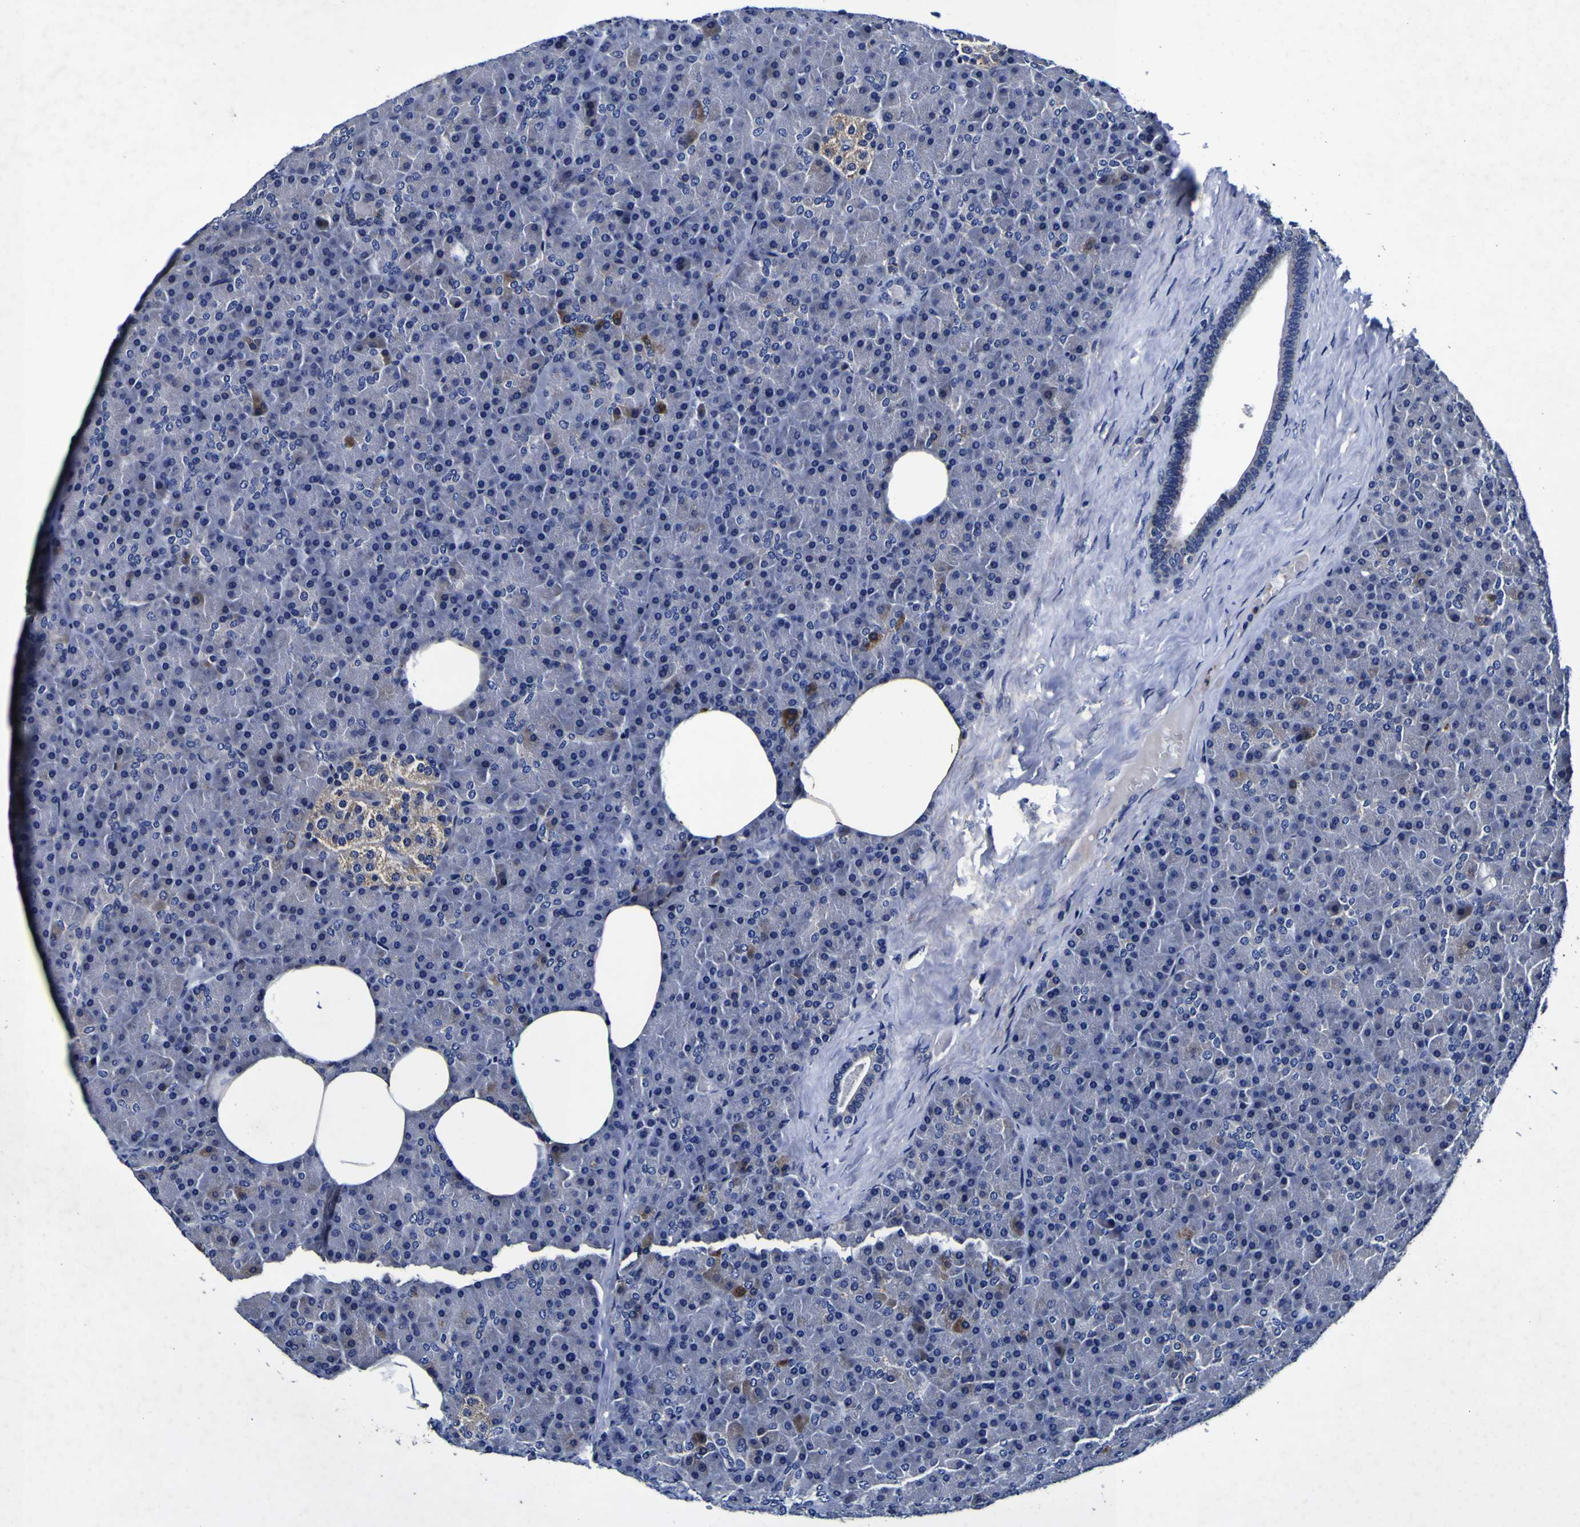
{"staining": {"intensity": "negative", "quantity": "none", "location": "none"}, "tissue": "pancreas", "cell_type": "Exocrine glandular cells", "image_type": "normal", "snomed": [{"axis": "morphology", "description": "Normal tissue, NOS"}, {"axis": "topography", "description": "Pancreas"}], "caption": "An IHC photomicrograph of normal pancreas is shown. There is no staining in exocrine glandular cells of pancreas. Brightfield microscopy of immunohistochemistry (IHC) stained with DAB (3,3'-diaminobenzidine) (brown) and hematoxylin (blue), captured at high magnification.", "gene": "PANK4", "patient": {"sex": "female", "age": 35}}